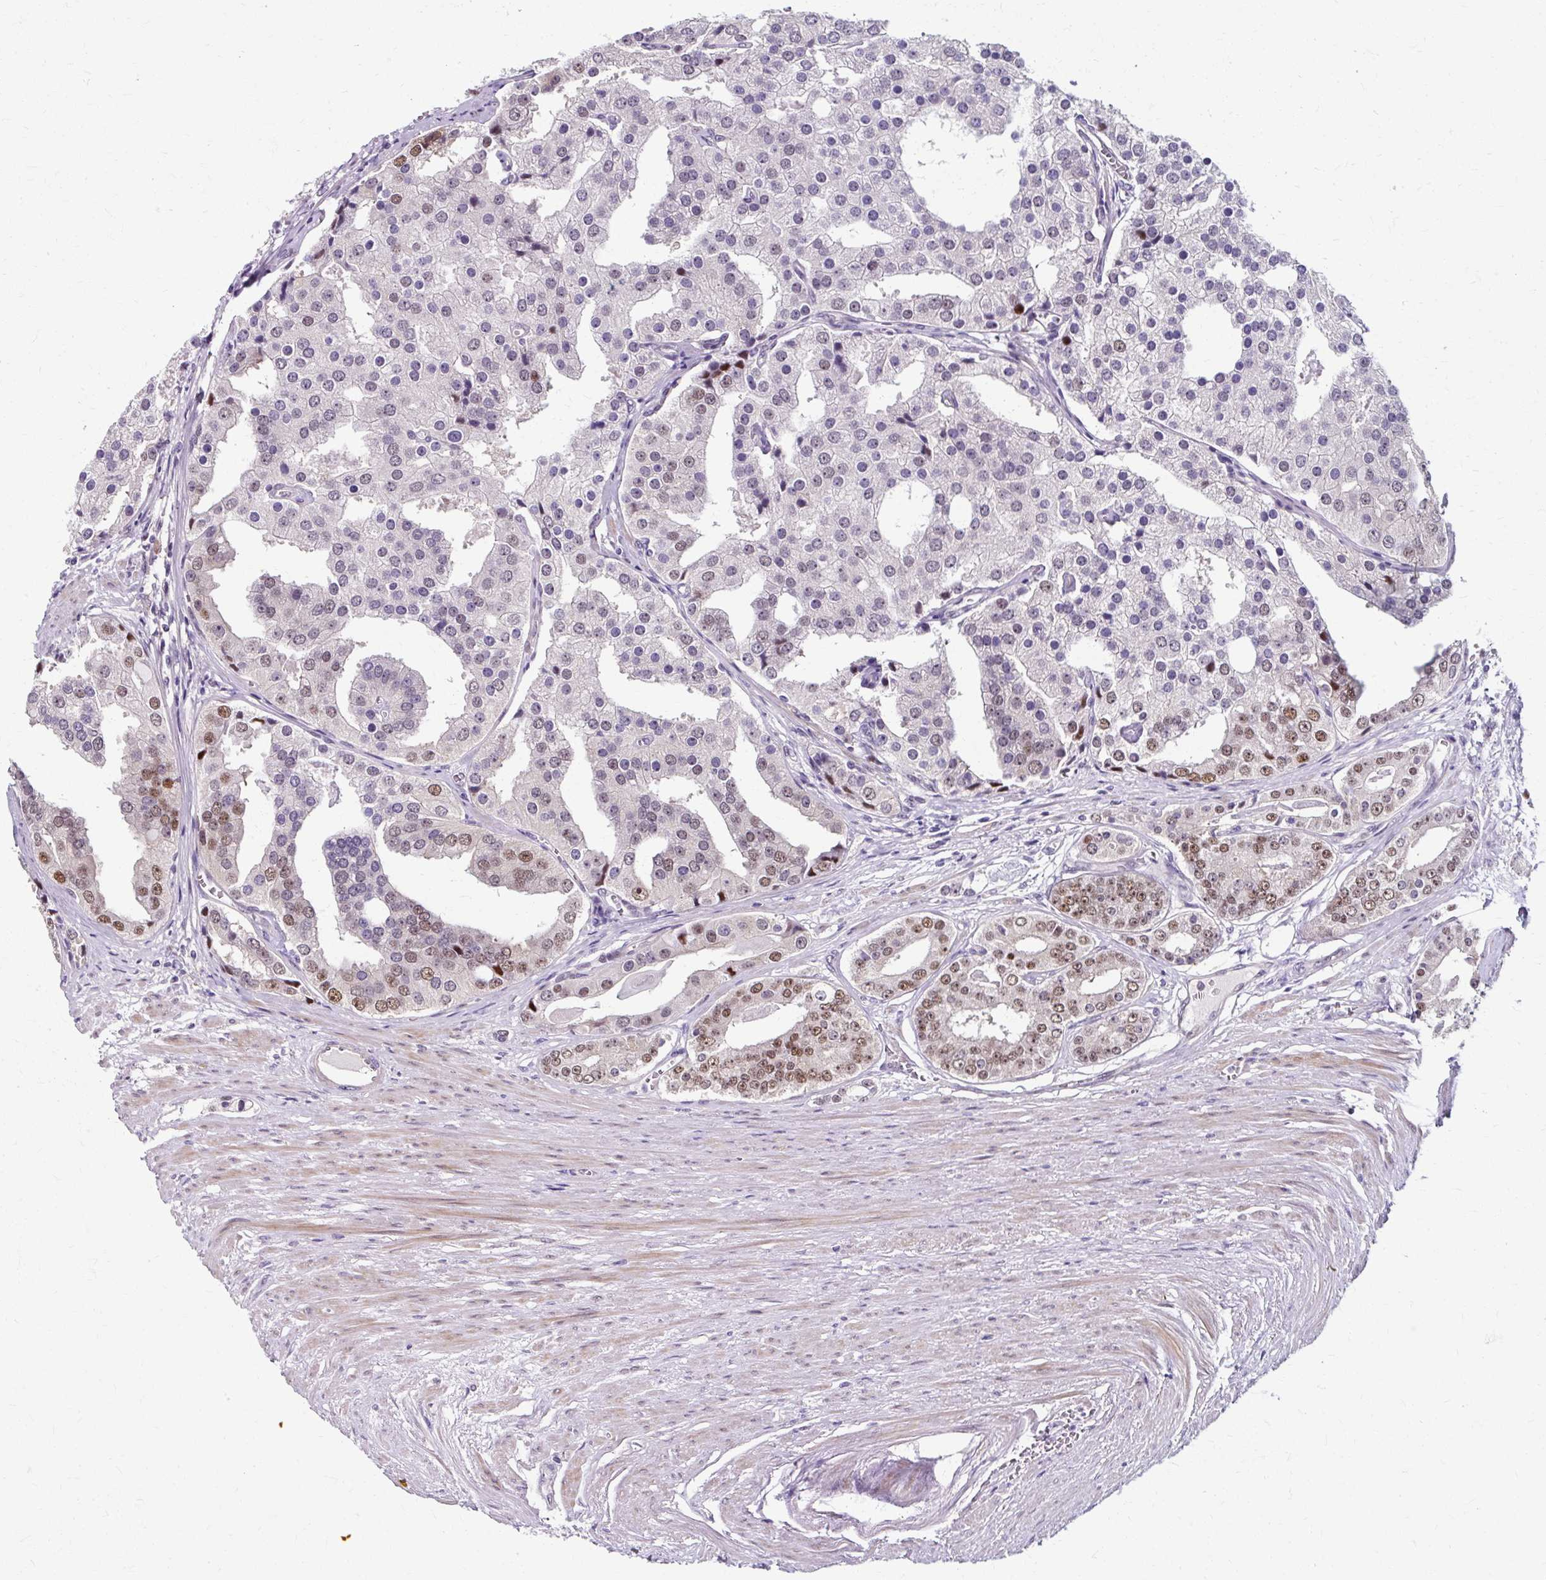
{"staining": {"intensity": "moderate", "quantity": "25%-75%", "location": "nuclear"}, "tissue": "prostate cancer", "cell_type": "Tumor cells", "image_type": "cancer", "snomed": [{"axis": "morphology", "description": "Adenocarcinoma, High grade"}, {"axis": "topography", "description": "Prostate"}], "caption": "About 25%-75% of tumor cells in human prostate cancer reveal moderate nuclear protein staining as visualized by brown immunohistochemical staining.", "gene": "ZNF555", "patient": {"sex": "male", "age": 71}}